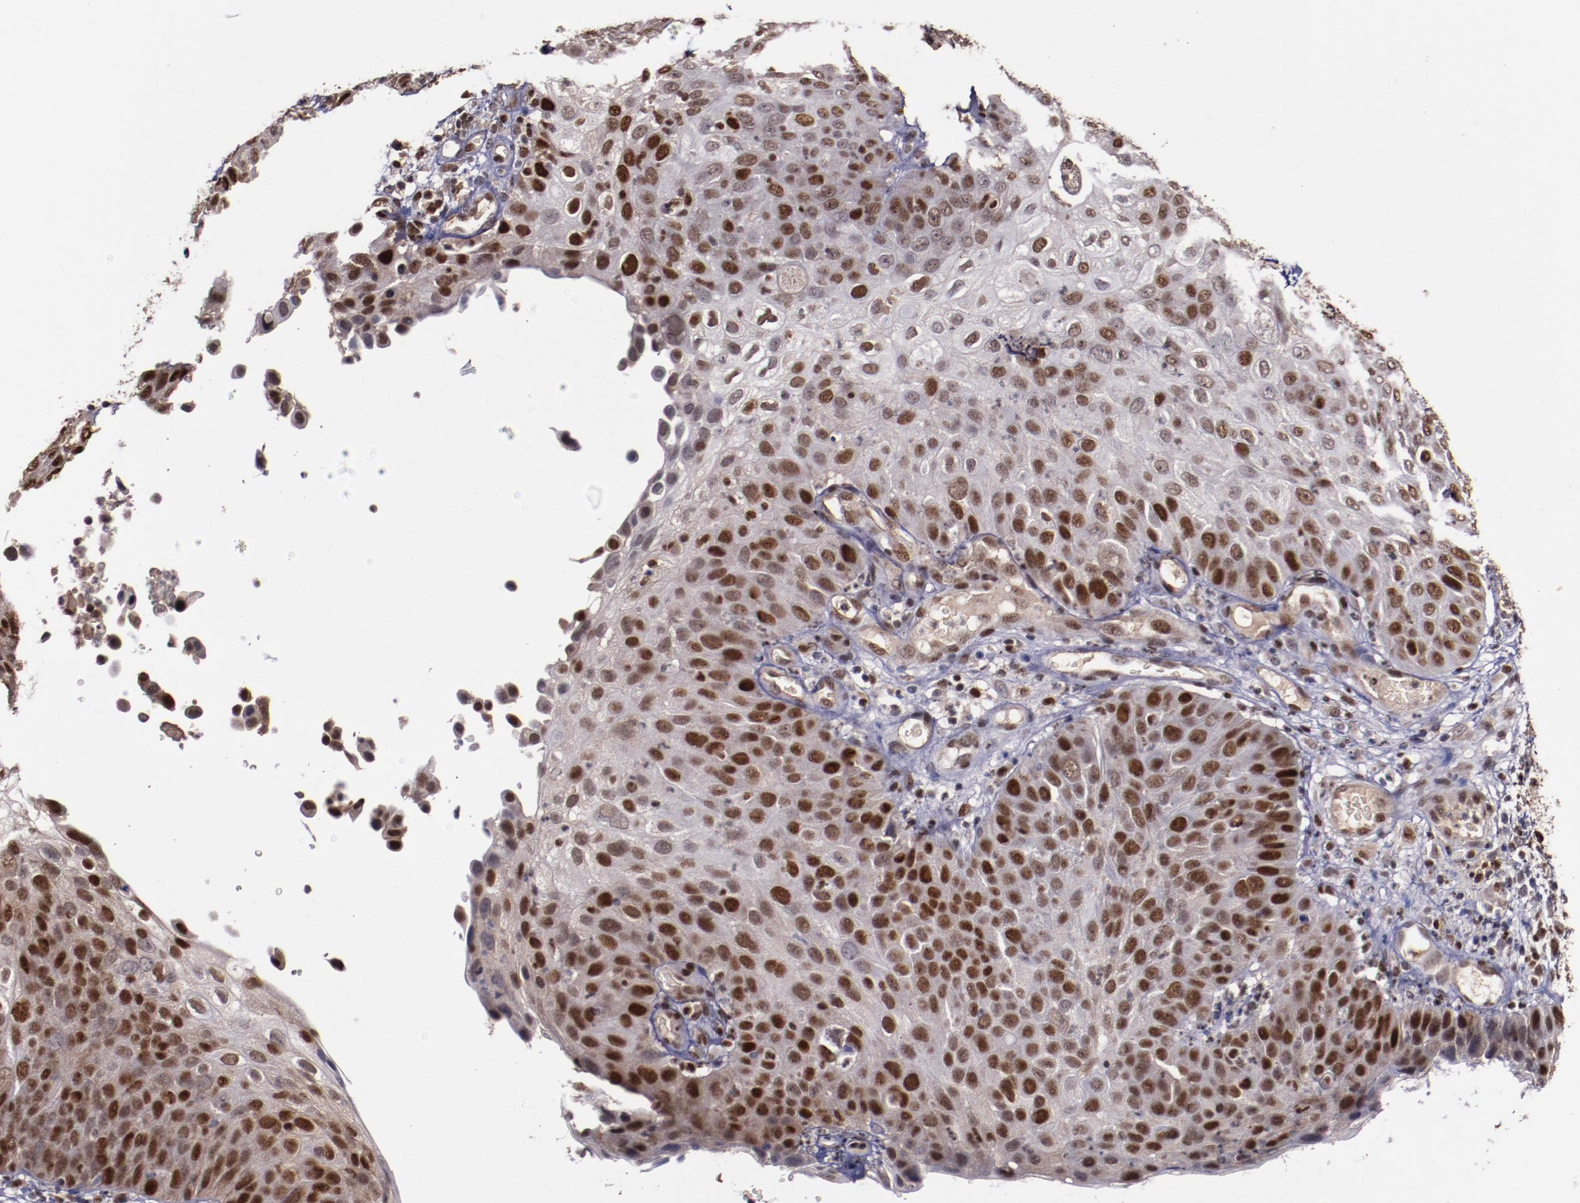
{"staining": {"intensity": "strong", "quantity": ">75%", "location": "nuclear"}, "tissue": "skin cancer", "cell_type": "Tumor cells", "image_type": "cancer", "snomed": [{"axis": "morphology", "description": "Squamous cell carcinoma, NOS"}, {"axis": "topography", "description": "Skin"}], "caption": "This is a micrograph of IHC staining of squamous cell carcinoma (skin), which shows strong staining in the nuclear of tumor cells.", "gene": "CHEK2", "patient": {"sex": "male", "age": 87}}